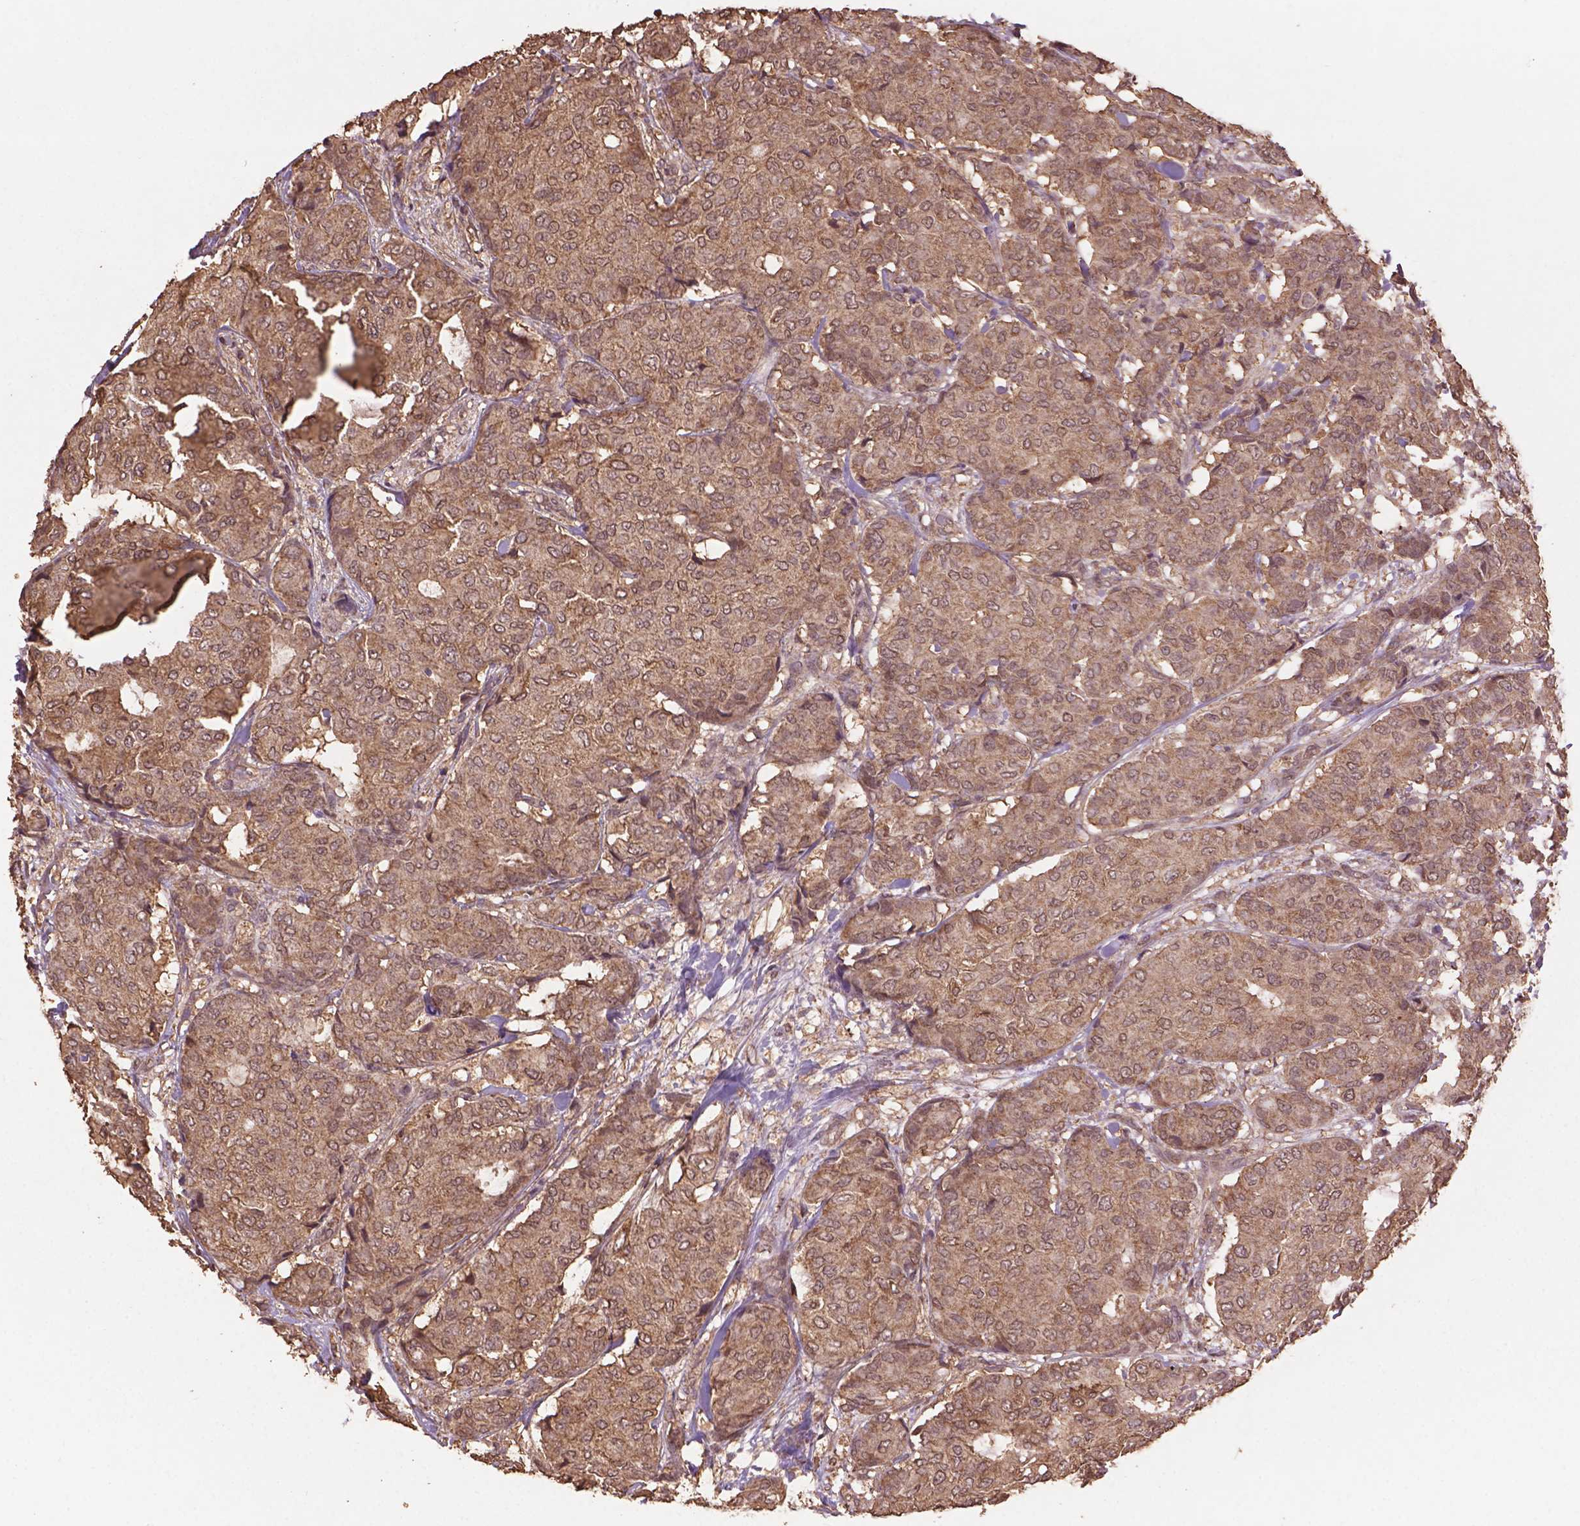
{"staining": {"intensity": "weak", "quantity": ">75%", "location": "cytoplasmic/membranous"}, "tissue": "breast cancer", "cell_type": "Tumor cells", "image_type": "cancer", "snomed": [{"axis": "morphology", "description": "Duct carcinoma"}, {"axis": "topography", "description": "Breast"}], "caption": "Human breast cancer stained with a brown dye reveals weak cytoplasmic/membranous positive staining in approximately >75% of tumor cells.", "gene": "BABAM1", "patient": {"sex": "female", "age": 75}}